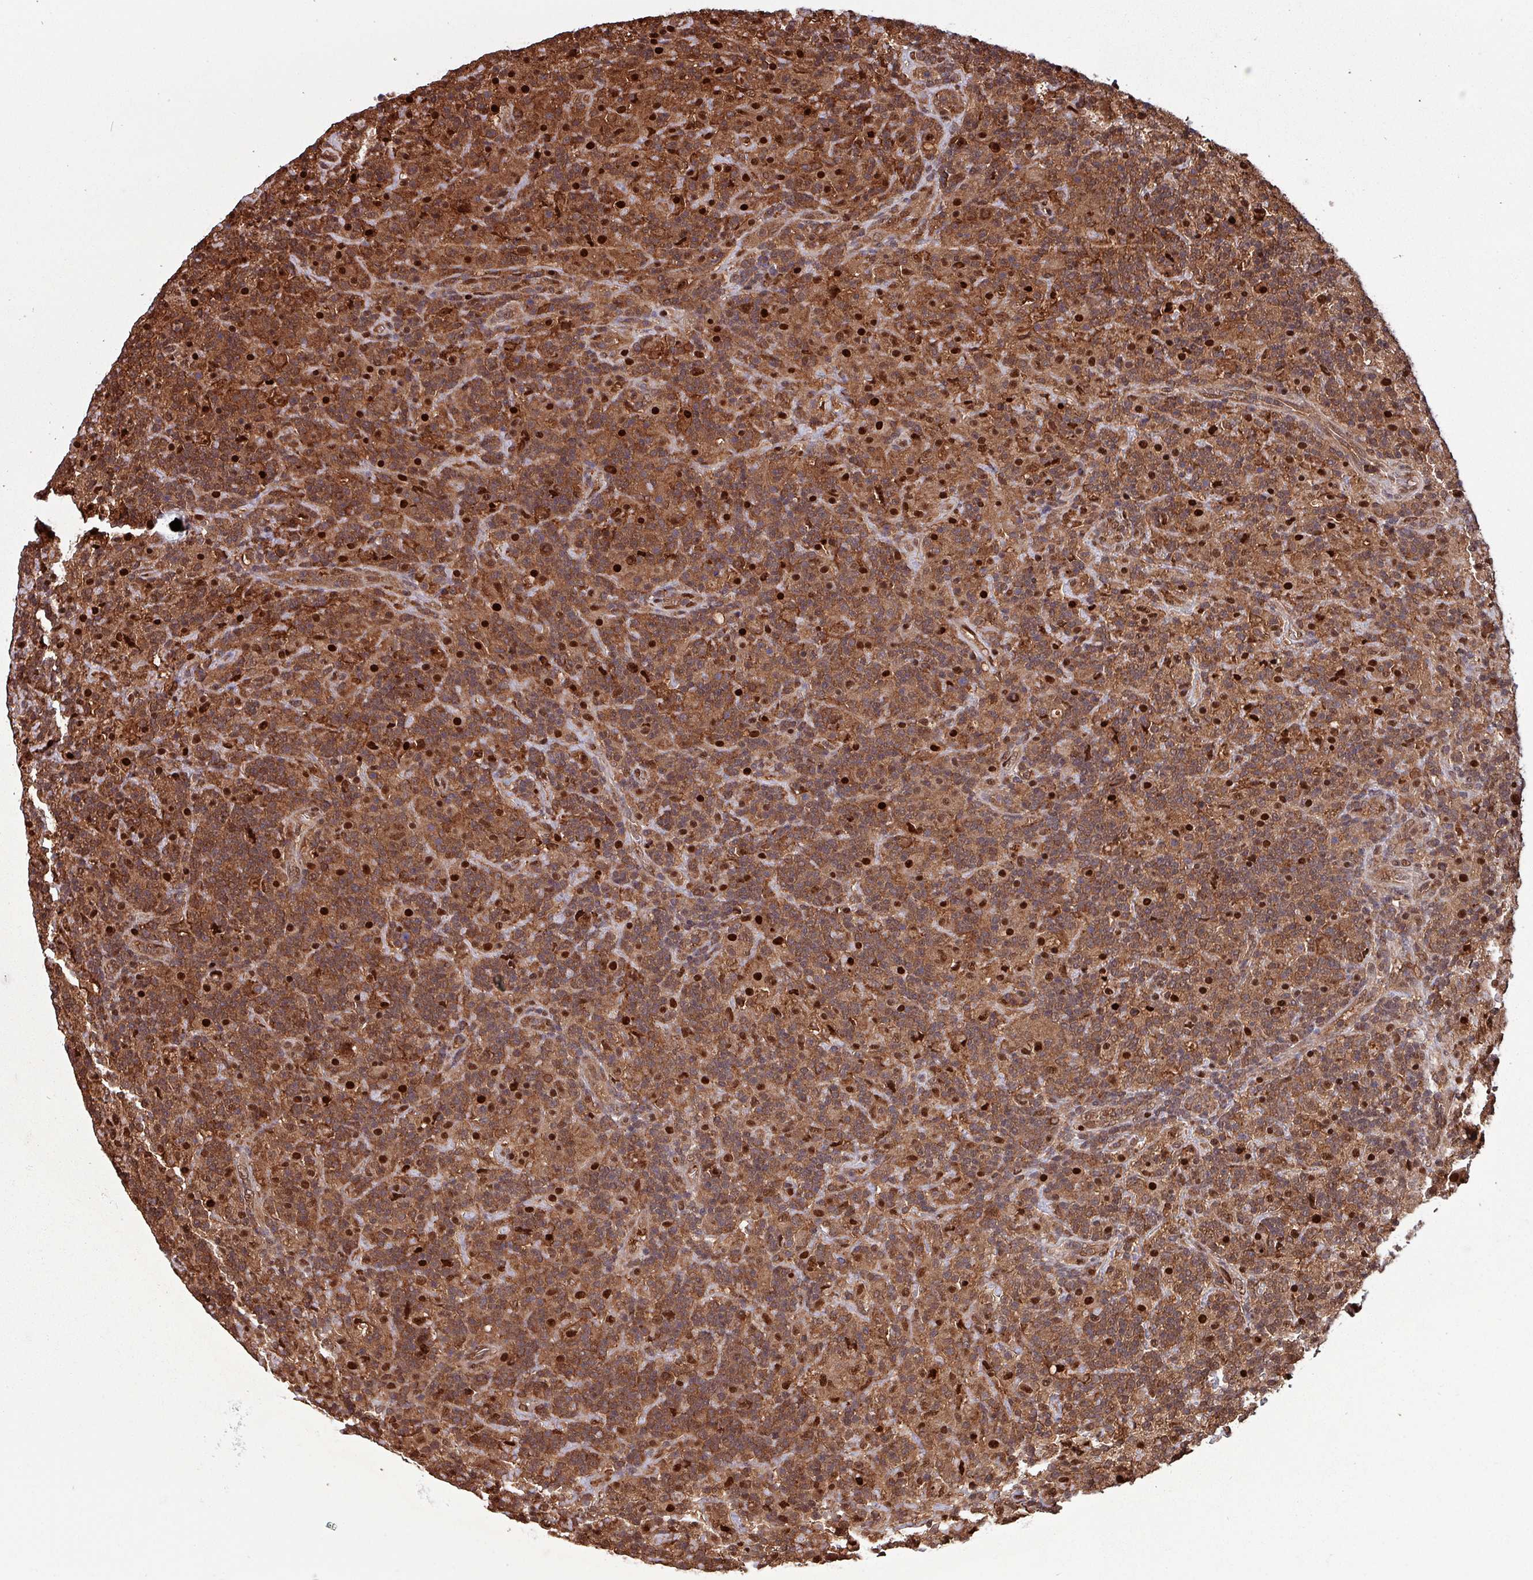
{"staining": {"intensity": "moderate", "quantity": ">75%", "location": "cytoplasmic/membranous"}, "tissue": "lymphoma", "cell_type": "Tumor cells", "image_type": "cancer", "snomed": [{"axis": "morphology", "description": "Hodgkin's disease, NOS"}, {"axis": "topography", "description": "Lymph node"}], "caption": "A brown stain labels moderate cytoplasmic/membranous staining of a protein in Hodgkin's disease tumor cells.", "gene": "PSMB8", "patient": {"sex": "male", "age": 70}}